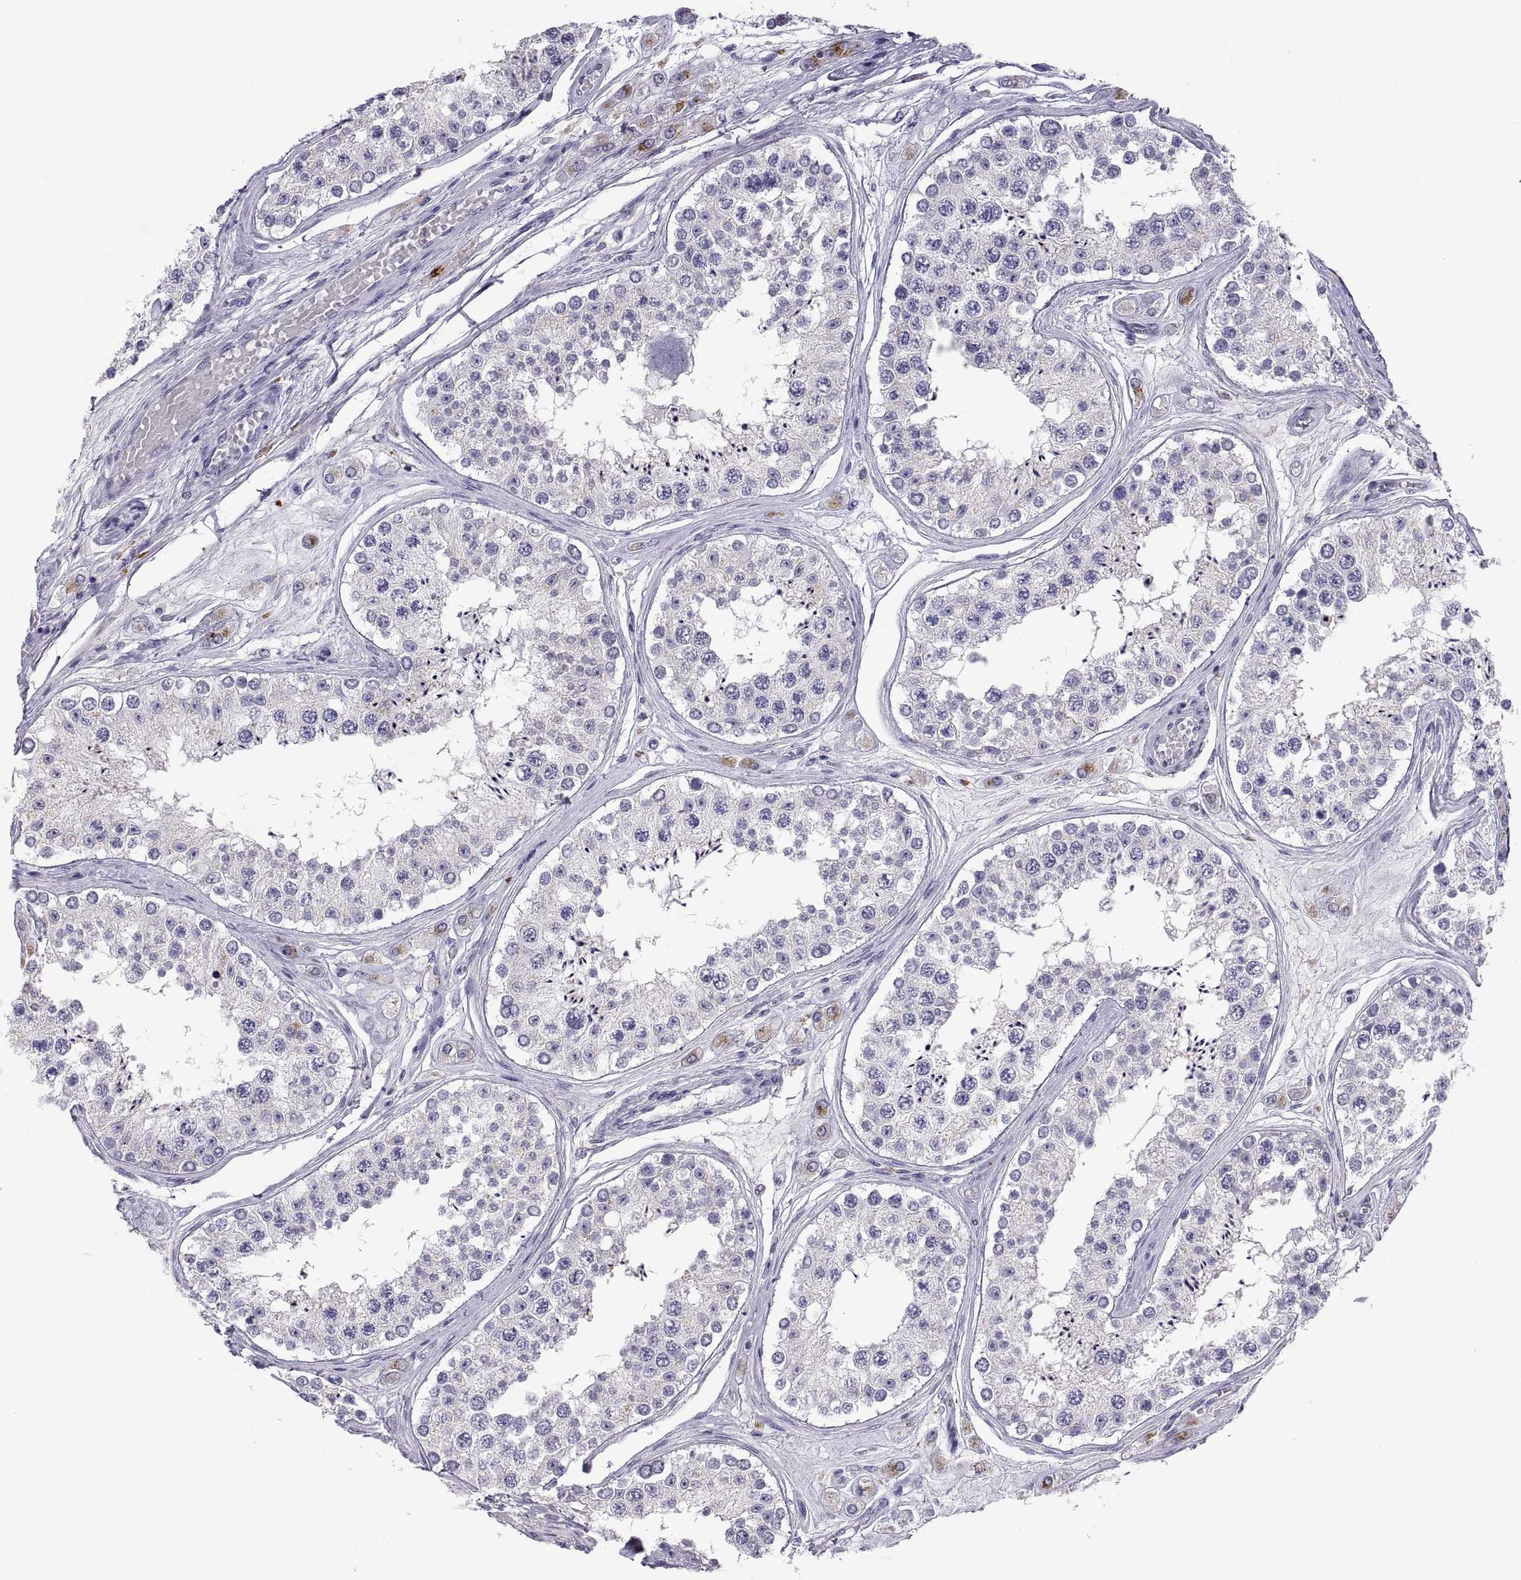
{"staining": {"intensity": "weak", "quantity": "<25%", "location": "cytoplasmic/membranous"}, "tissue": "testis", "cell_type": "Cells in seminiferous ducts", "image_type": "normal", "snomed": [{"axis": "morphology", "description": "Normal tissue, NOS"}, {"axis": "topography", "description": "Testis"}], "caption": "DAB immunohistochemical staining of unremarkable human testis displays no significant expression in cells in seminiferous ducts.", "gene": "RGS19", "patient": {"sex": "male", "age": 25}}